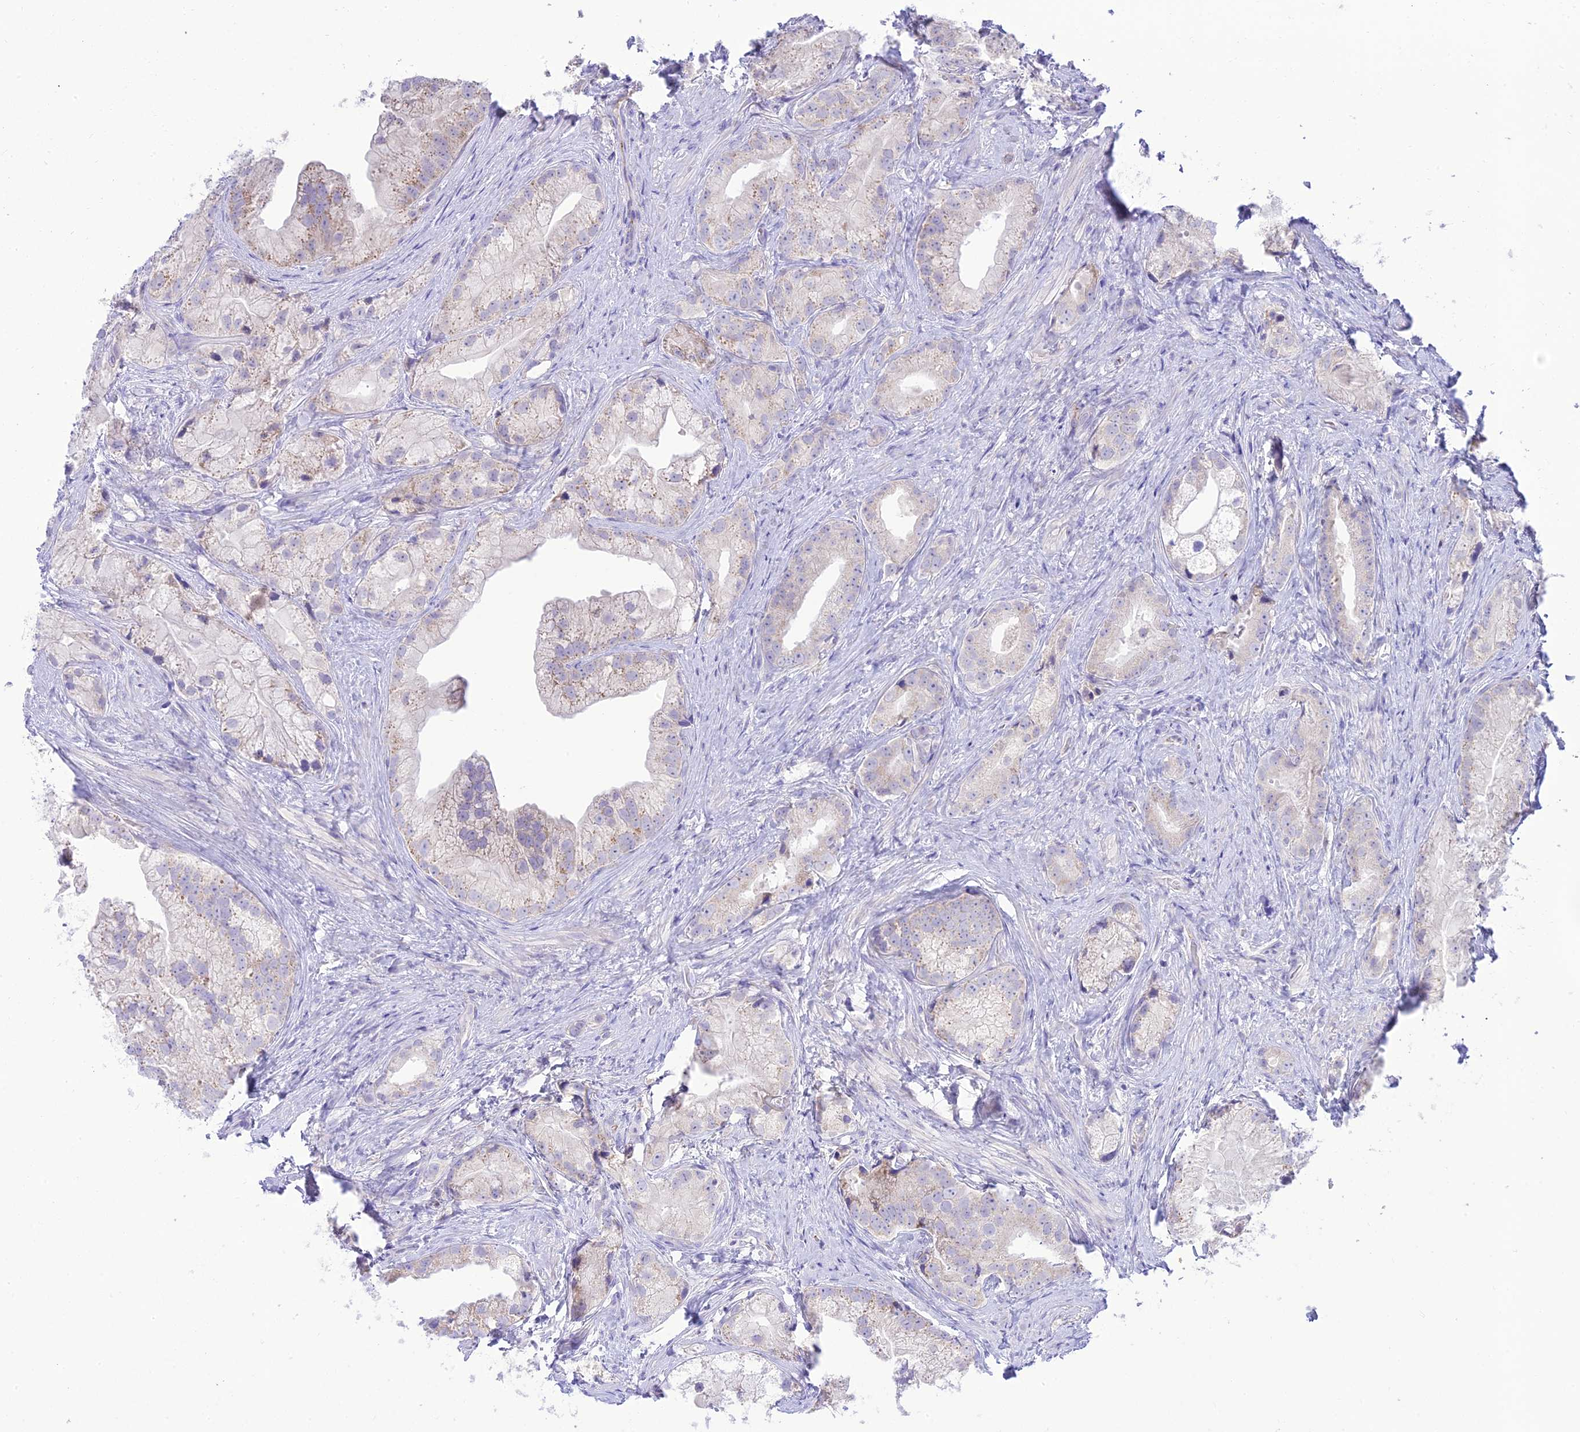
{"staining": {"intensity": "weak", "quantity": "<25%", "location": "cytoplasmic/membranous"}, "tissue": "prostate cancer", "cell_type": "Tumor cells", "image_type": "cancer", "snomed": [{"axis": "morphology", "description": "Adenocarcinoma, Low grade"}, {"axis": "topography", "description": "Prostate"}], "caption": "This micrograph is of prostate cancer (low-grade adenocarcinoma) stained with IHC to label a protein in brown with the nuclei are counter-stained blue. There is no expression in tumor cells. Nuclei are stained in blue.", "gene": "TMEM40", "patient": {"sex": "male", "age": 71}}